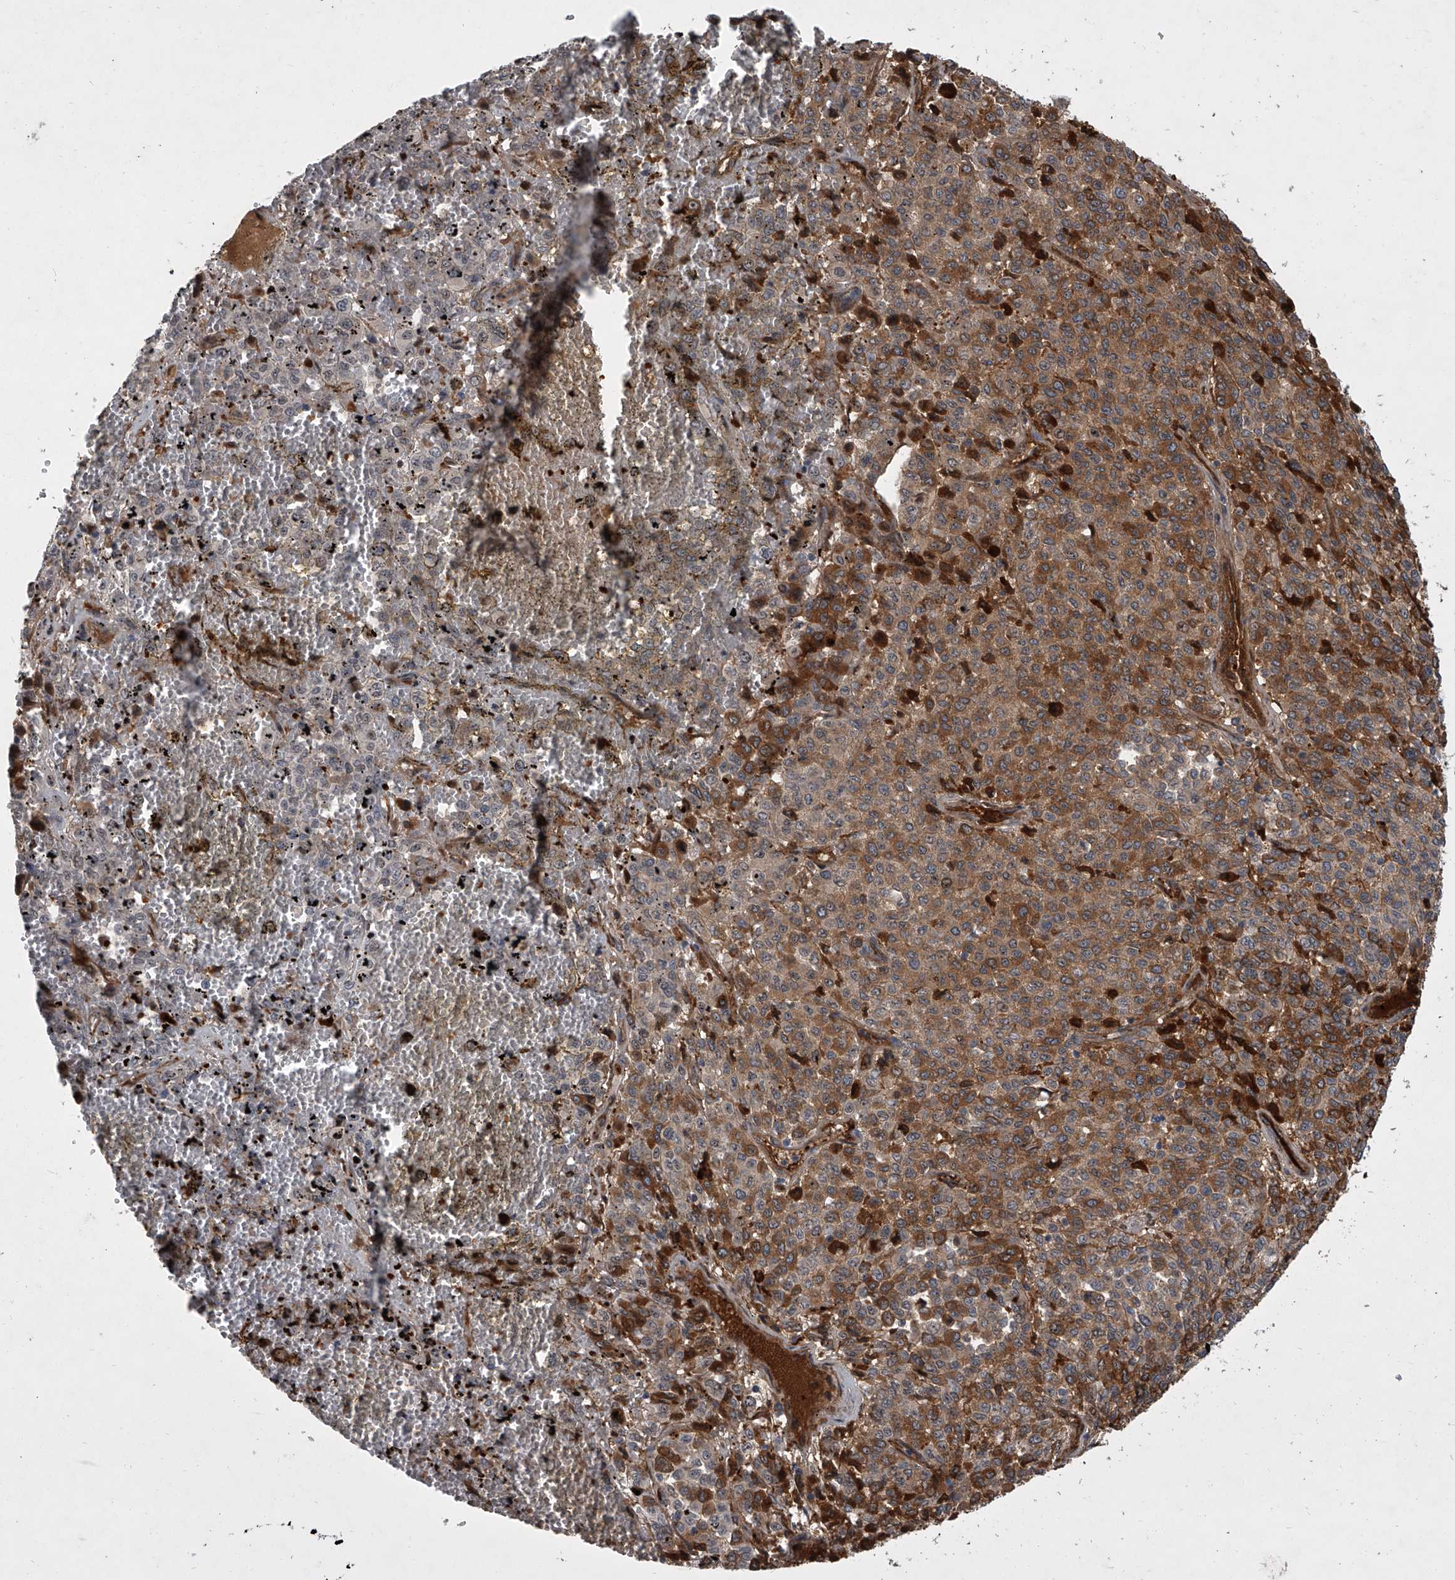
{"staining": {"intensity": "moderate", "quantity": "25%-75%", "location": "cytoplasmic/membranous"}, "tissue": "melanoma", "cell_type": "Tumor cells", "image_type": "cancer", "snomed": [{"axis": "morphology", "description": "Malignant melanoma, Metastatic site"}, {"axis": "topography", "description": "Pancreas"}], "caption": "There is medium levels of moderate cytoplasmic/membranous positivity in tumor cells of malignant melanoma (metastatic site), as demonstrated by immunohistochemical staining (brown color).", "gene": "HEATR6", "patient": {"sex": "female", "age": 30}}